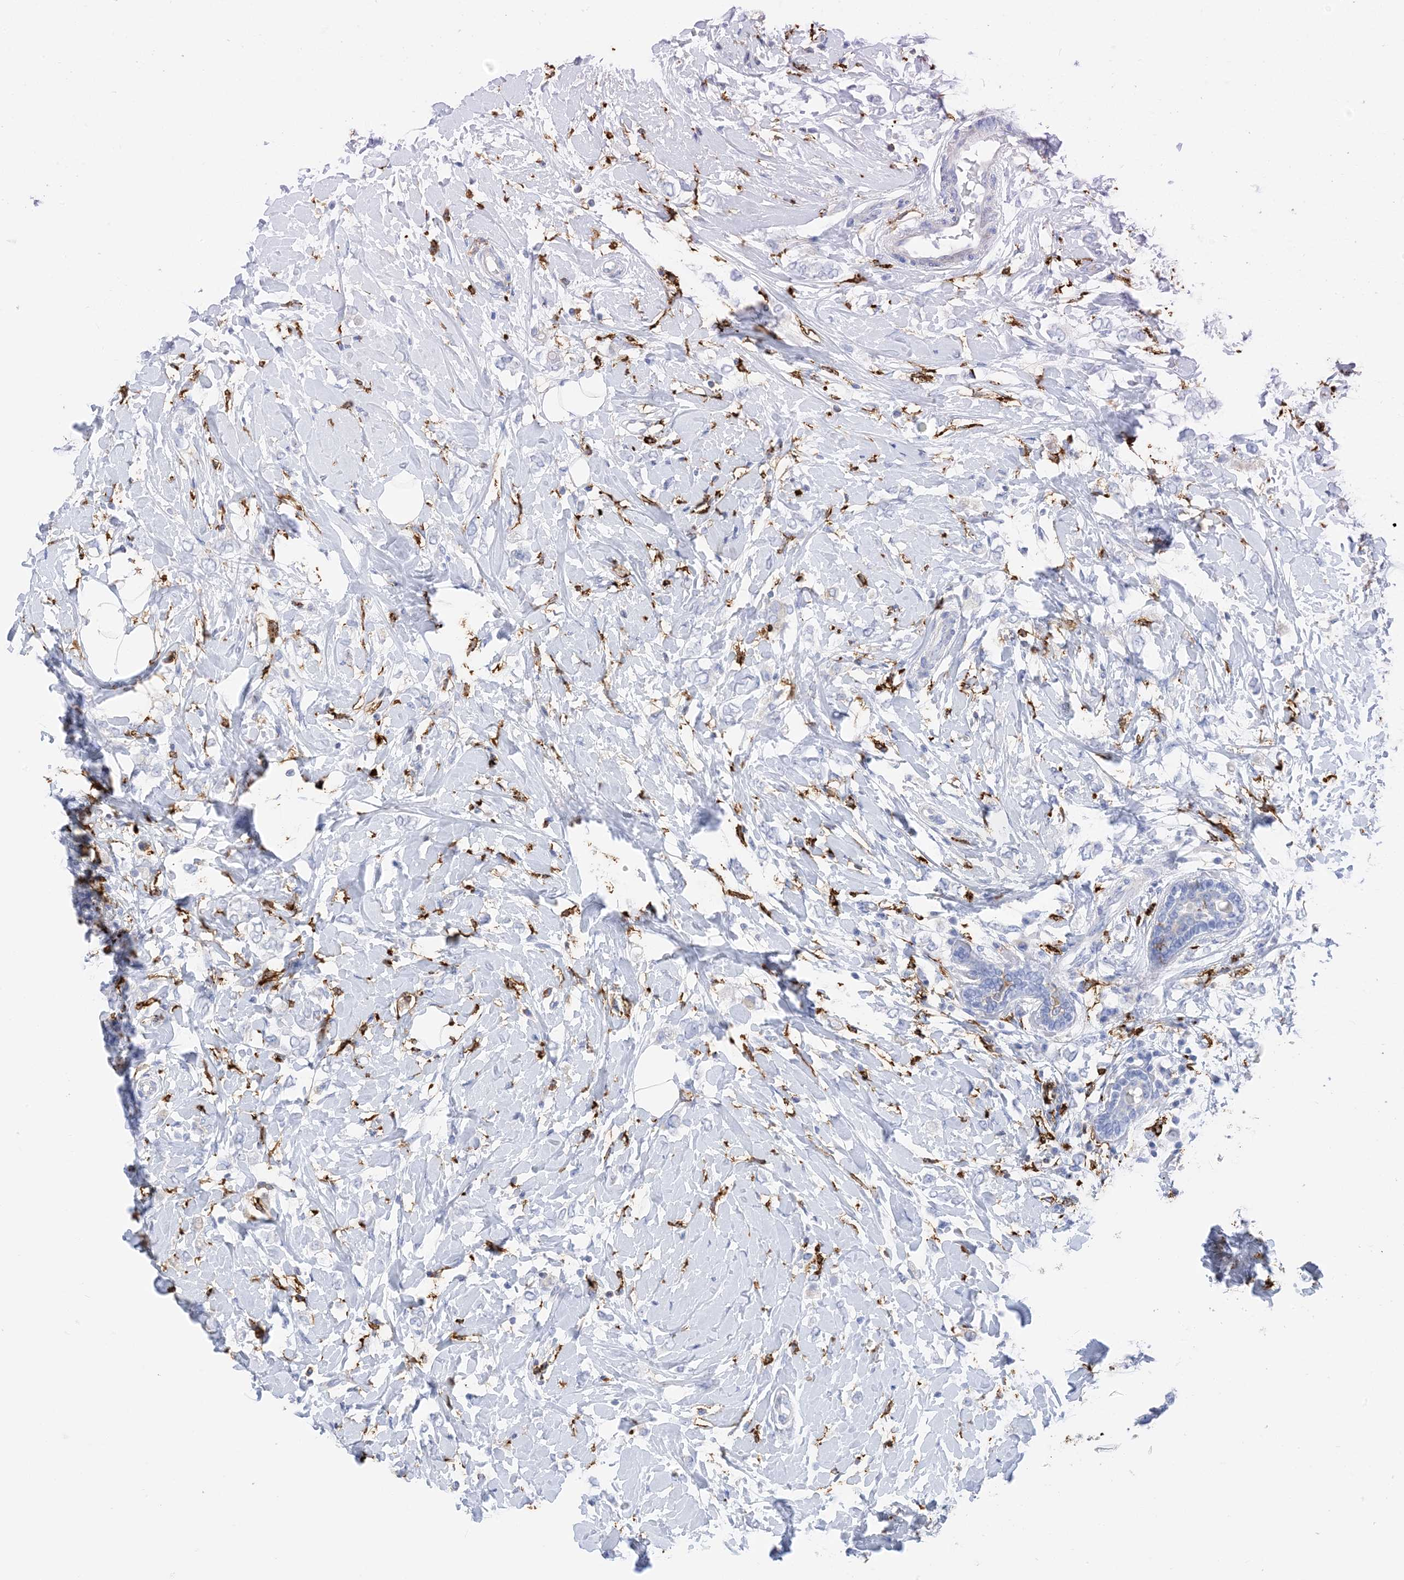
{"staining": {"intensity": "negative", "quantity": "none", "location": "none"}, "tissue": "breast cancer", "cell_type": "Tumor cells", "image_type": "cancer", "snomed": [{"axis": "morphology", "description": "Normal tissue, NOS"}, {"axis": "morphology", "description": "Lobular carcinoma"}, {"axis": "topography", "description": "Breast"}], "caption": "High power microscopy photomicrograph of an immunohistochemistry (IHC) image of breast cancer, revealing no significant positivity in tumor cells.", "gene": "DPH3", "patient": {"sex": "female", "age": 47}}